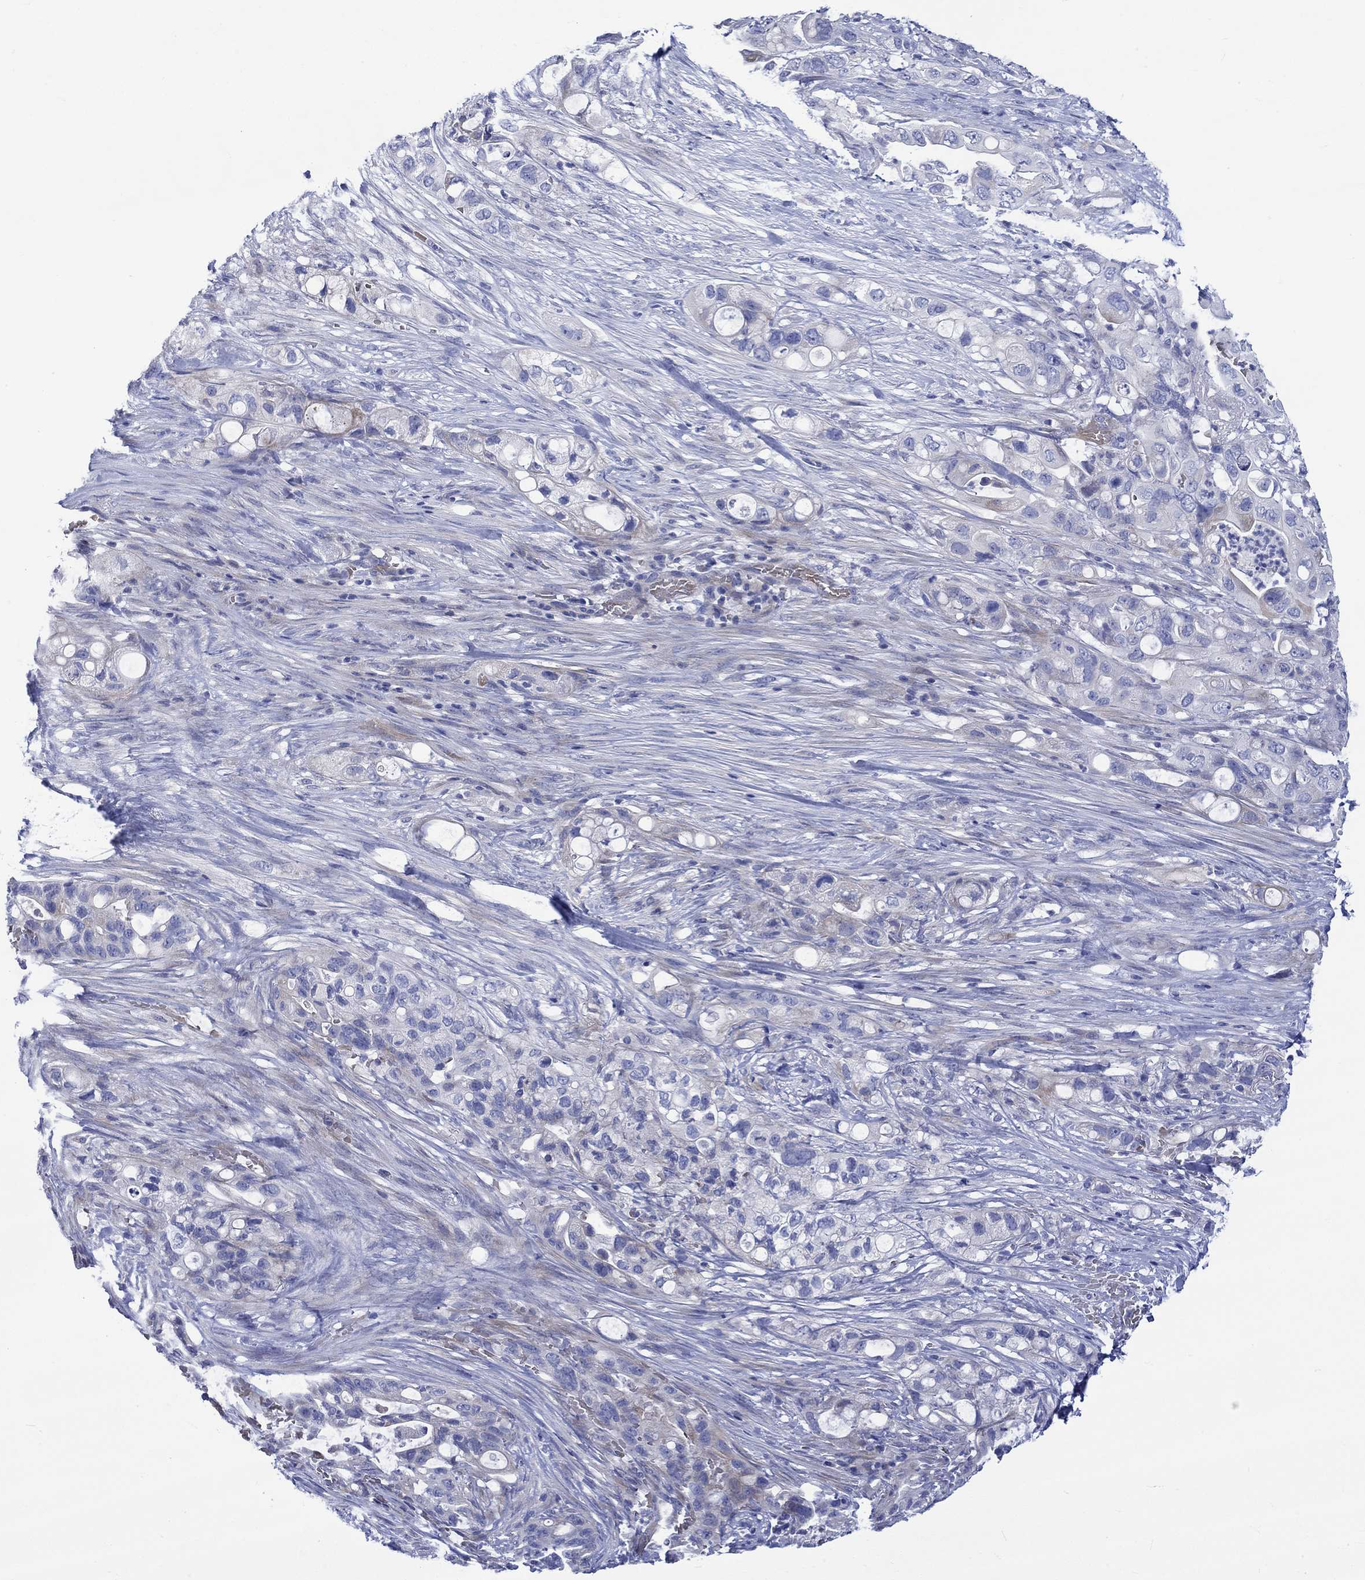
{"staining": {"intensity": "negative", "quantity": "none", "location": "none"}, "tissue": "pancreatic cancer", "cell_type": "Tumor cells", "image_type": "cancer", "snomed": [{"axis": "morphology", "description": "Adenocarcinoma, NOS"}, {"axis": "topography", "description": "Pancreas"}], "caption": "DAB immunohistochemical staining of pancreatic cancer (adenocarcinoma) shows no significant expression in tumor cells.", "gene": "NRIP3", "patient": {"sex": "female", "age": 72}}